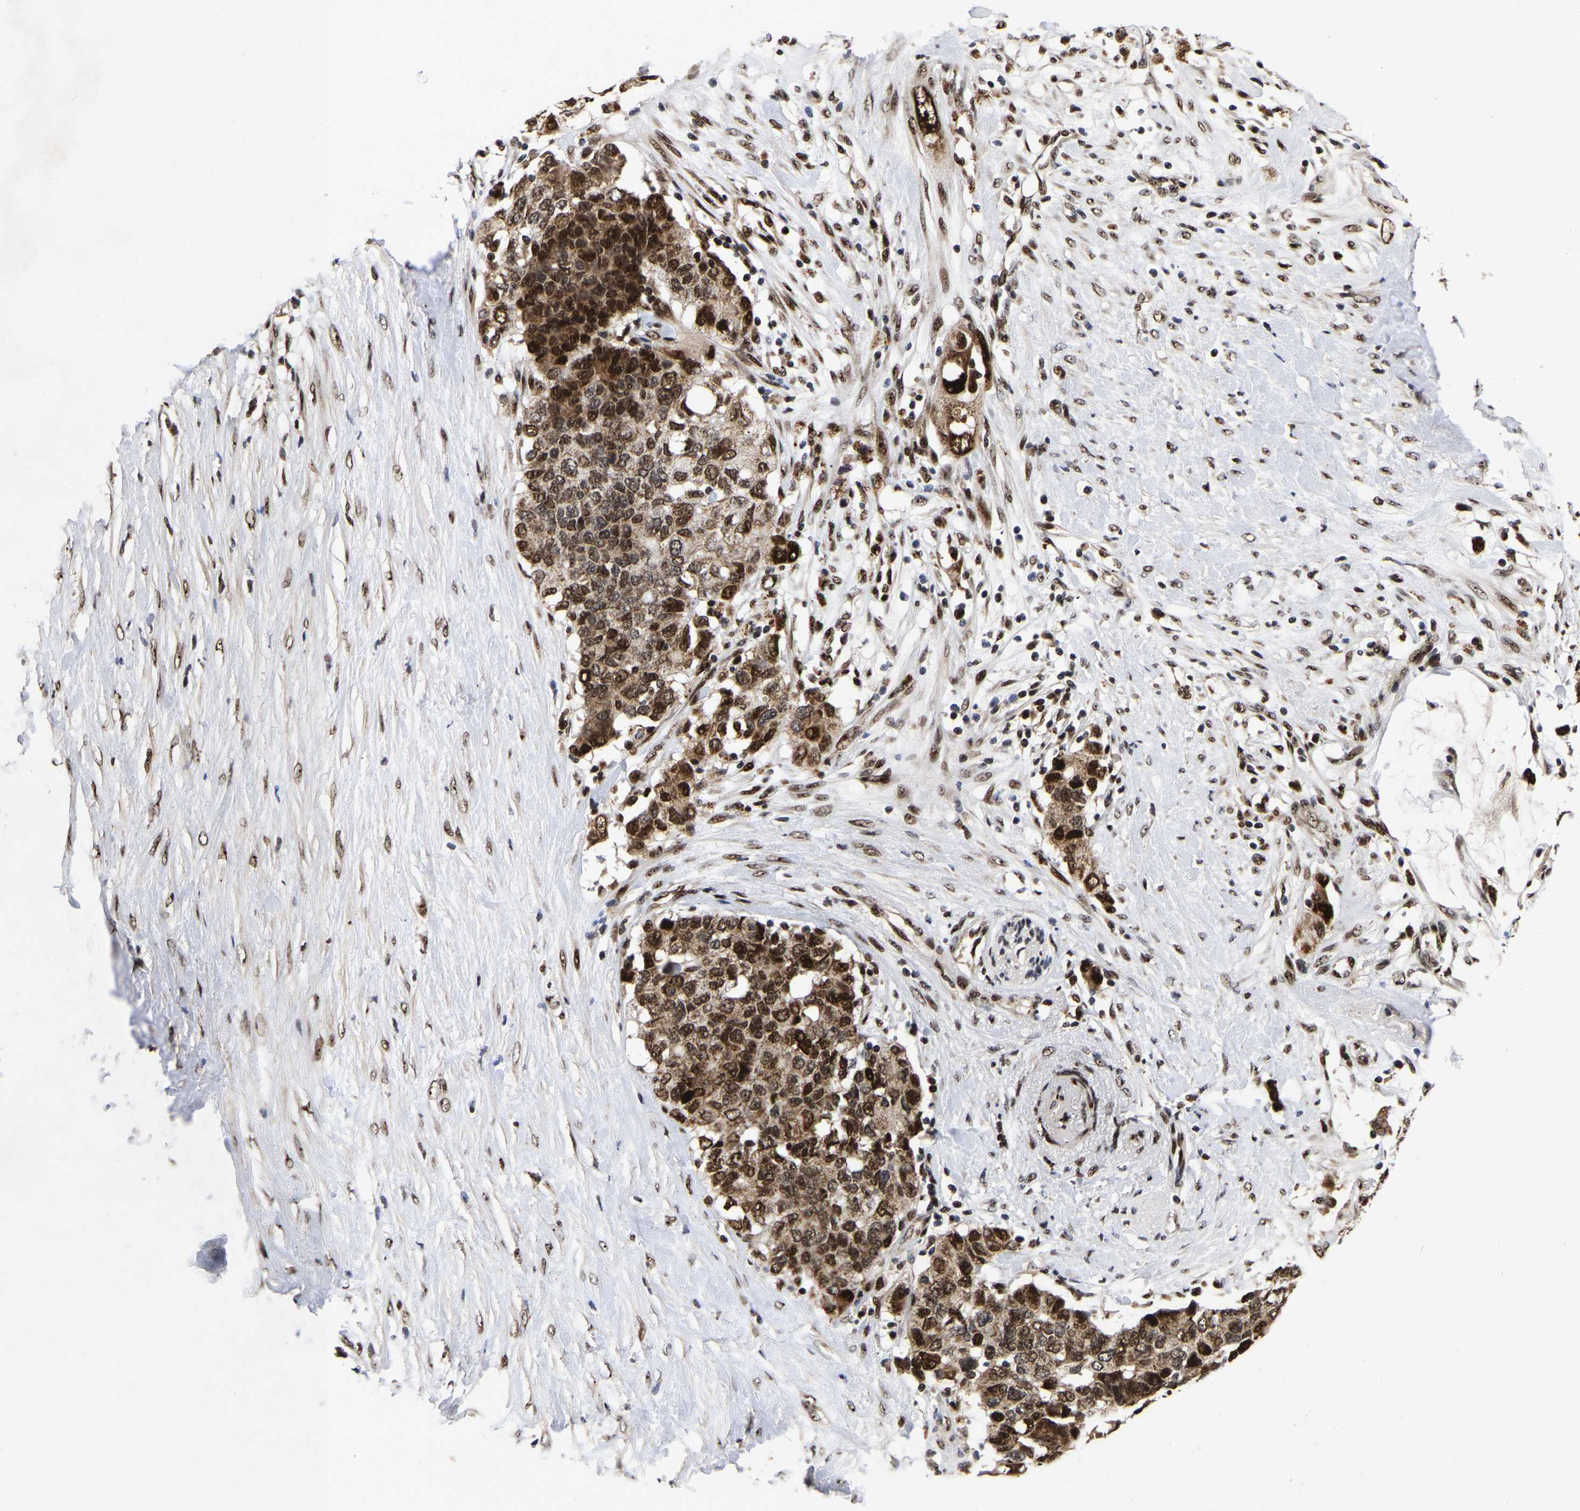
{"staining": {"intensity": "strong", "quantity": ">75%", "location": "cytoplasmic/membranous,nuclear"}, "tissue": "pancreatic cancer", "cell_type": "Tumor cells", "image_type": "cancer", "snomed": [{"axis": "morphology", "description": "Adenocarcinoma, NOS"}, {"axis": "topography", "description": "Pancreas"}], "caption": "Immunohistochemical staining of pancreatic cancer displays high levels of strong cytoplasmic/membranous and nuclear staining in approximately >75% of tumor cells. (DAB (3,3'-diaminobenzidine) IHC with brightfield microscopy, high magnification).", "gene": "JUNB", "patient": {"sex": "female", "age": 56}}